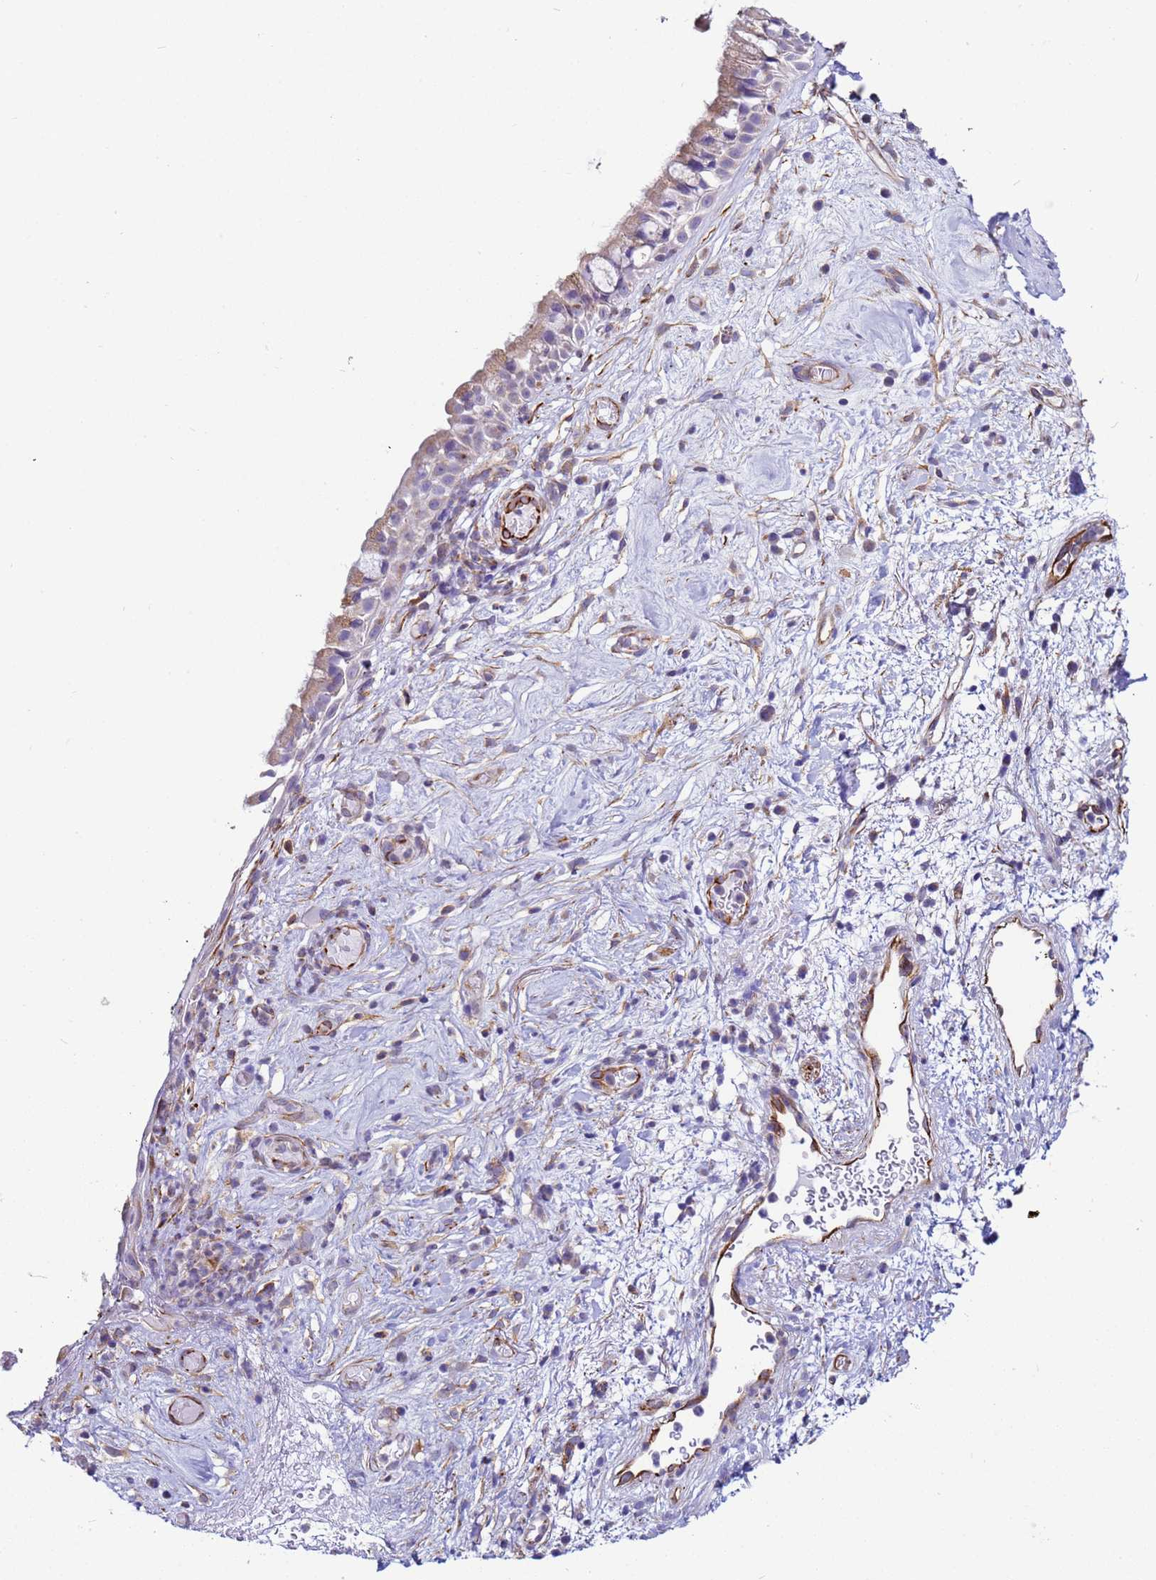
{"staining": {"intensity": "weak", "quantity": "<25%", "location": "cytoplasmic/membranous"}, "tissue": "nasopharynx", "cell_type": "Respiratory epithelial cells", "image_type": "normal", "snomed": [{"axis": "morphology", "description": "Normal tissue, NOS"}, {"axis": "morphology", "description": "Squamous cell carcinoma, NOS"}, {"axis": "topography", "description": "Nasopharynx"}, {"axis": "topography", "description": "Head-Neck"}], "caption": "A histopathology image of human nasopharynx is negative for staining in respiratory epithelial cells. (DAB (3,3'-diaminobenzidine) IHC, high magnification).", "gene": "UBXN2B", "patient": {"sex": "male", "age": 85}}